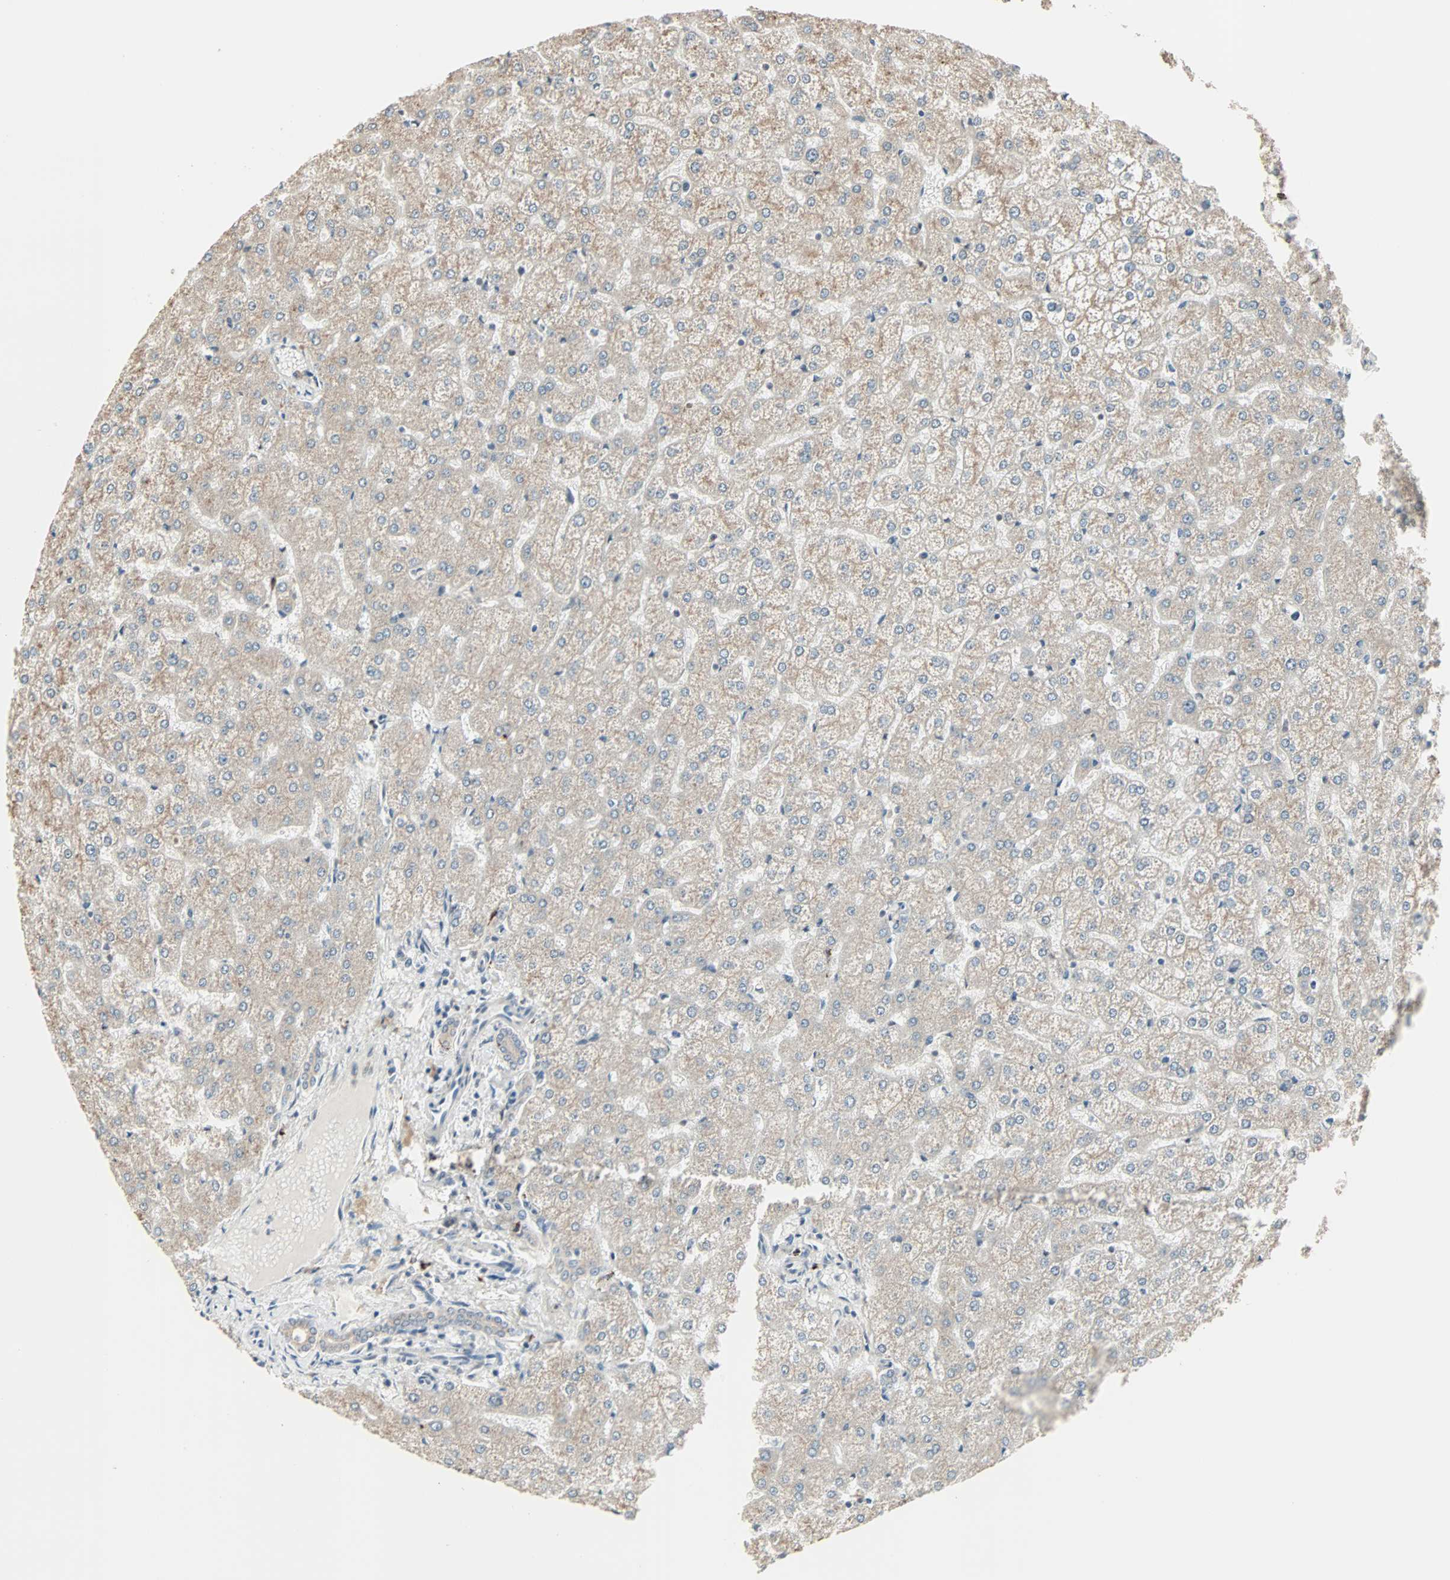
{"staining": {"intensity": "weak", "quantity": ">75%", "location": "cytoplasmic/membranous"}, "tissue": "liver", "cell_type": "Cholangiocytes", "image_type": "normal", "snomed": [{"axis": "morphology", "description": "Normal tissue, NOS"}, {"axis": "topography", "description": "Liver"}], "caption": "Cholangiocytes demonstrate low levels of weak cytoplasmic/membranous staining in approximately >75% of cells in unremarkable liver. (Brightfield microscopy of DAB IHC at high magnification).", "gene": "KDM4A", "patient": {"sex": "female", "age": 32}}